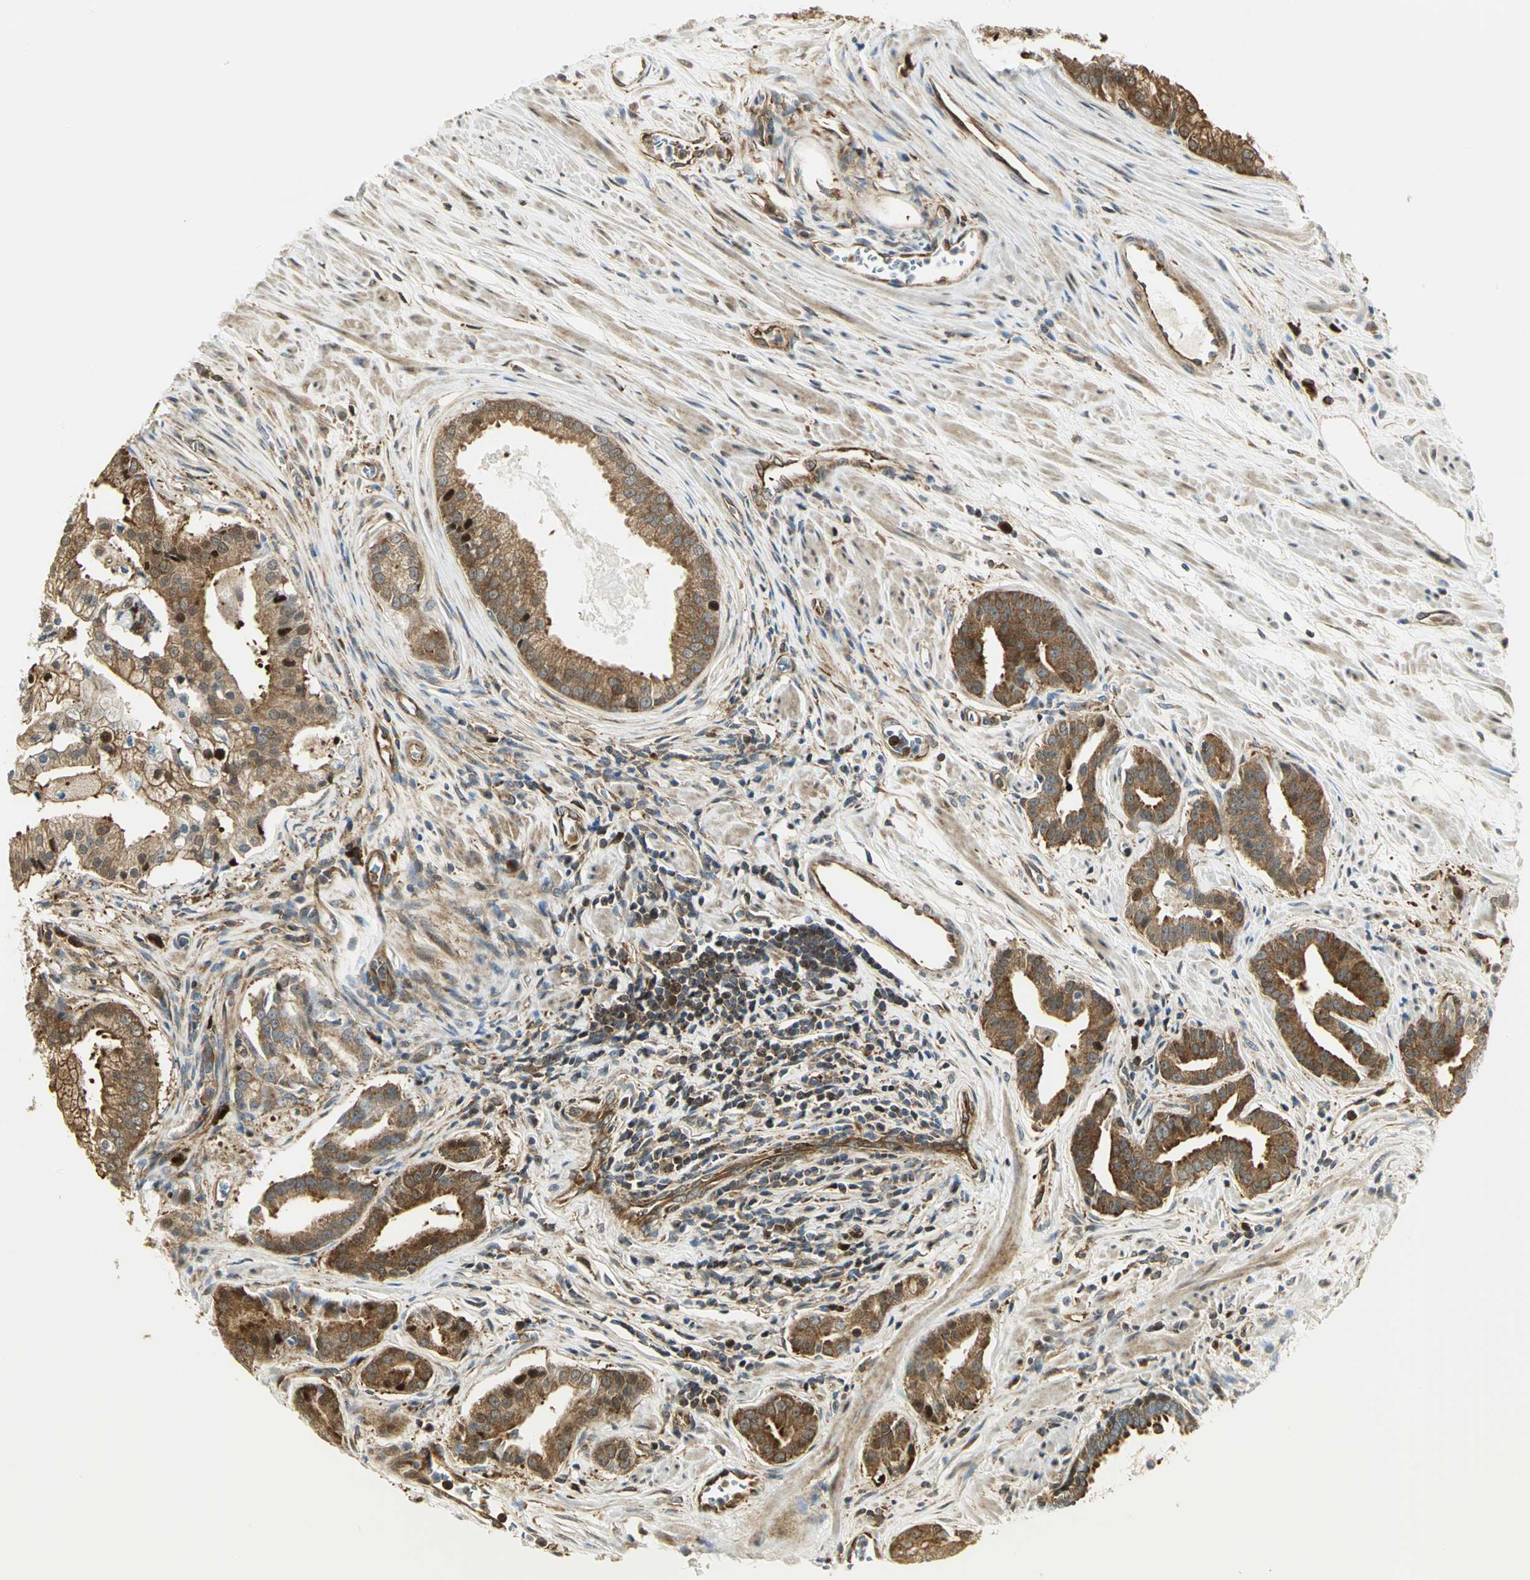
{"staining": {"intensity": "moderate", "quantity": ">75%", "location": "cytoplasmic/membranous"}, "tissue": "prostate cancer", "cell_type": "Tumor cells", "image_type": "cancer", "snomed": [{"axis": "morphology", "description": "Adenocarcinoma, High grade"}, {"axis": "topography", "description": "Prostate"}], "caption": "There is medium levels of moderate cytoplasmic/membranous positivity in tumor cells of prostate high-grade adenocarcinoma, as demonstrated by immunohistochemical staining (brown color).", "gene": "EEA1", "patient": {"sex": "male", "age": 67}}